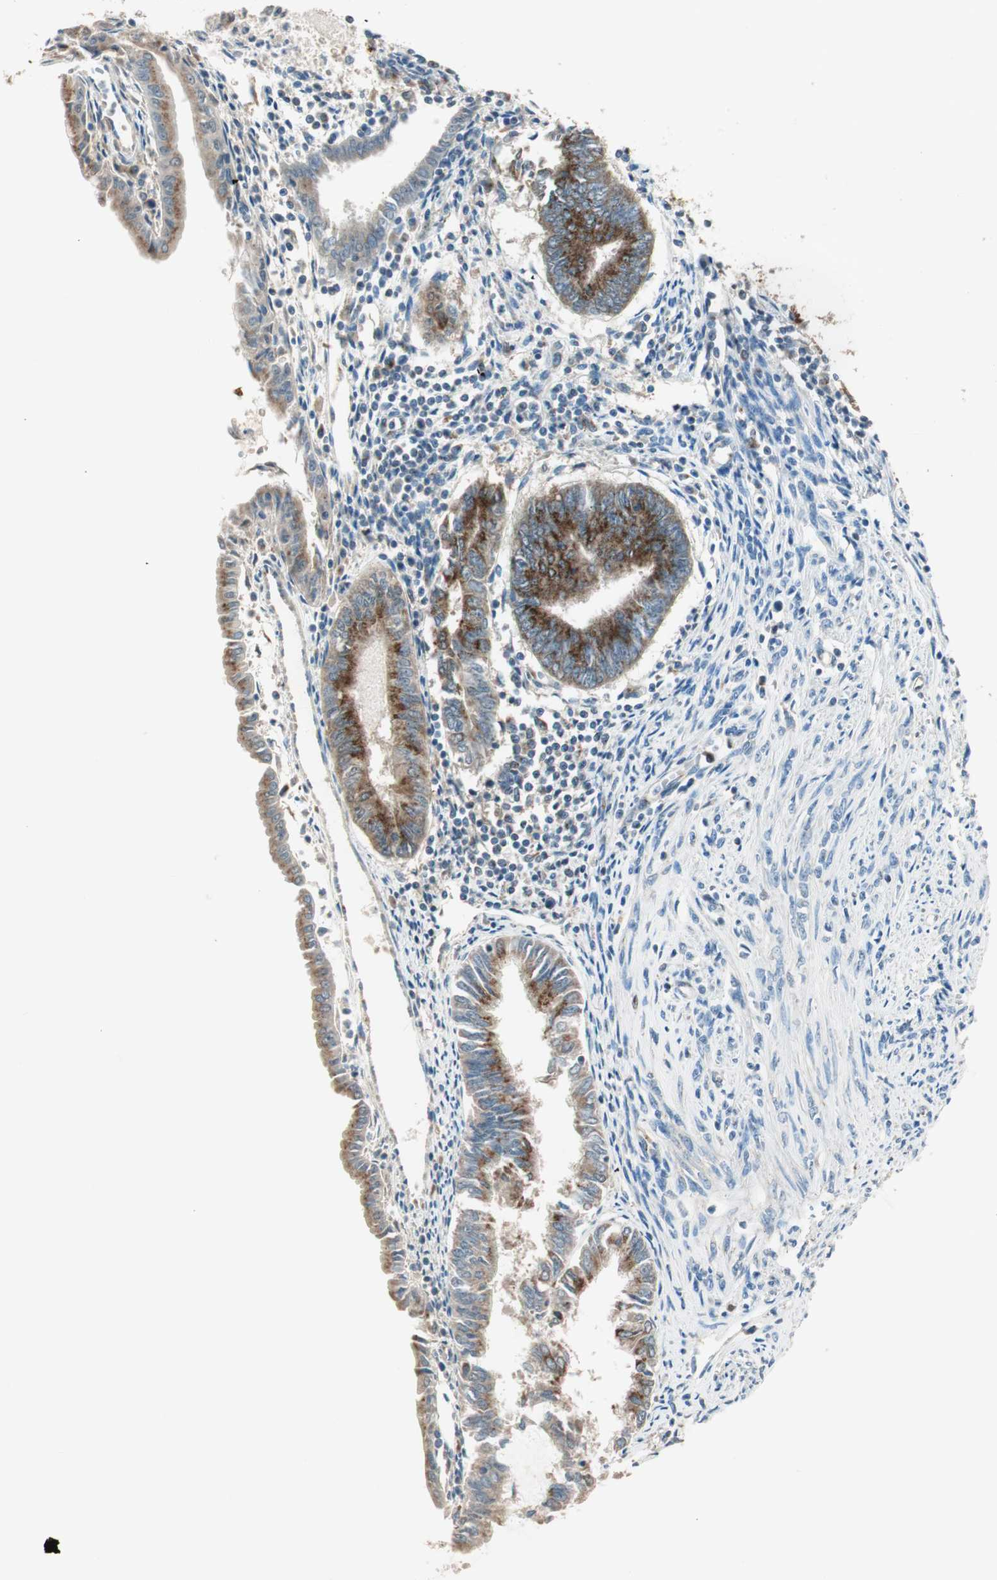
{"staining": {"intensity": "strong", "quantity": "25%-75%", "location": "cytoplasmic/membranous"}, "tissue": "endometrial cancer", "cell_type": "Tumor cells", "image_type": "cancer", "snomed": [{"axis": "morphology", "description": "Adenocarcinoma, NOS"}, {"axis": "topography", "description": "Endometrium"}], "caption": "Immunohistochemistry (IHC) histopathology image of endometrial cancer (adenocarcinoma) stained for a protein (brown), which exhibits high levels of strong cytoplasmic/membranous staining in approximately 25%-75% of tumor cells.", "gene": "SEC16A", "patient": {"sex": "female", "age": 86}}